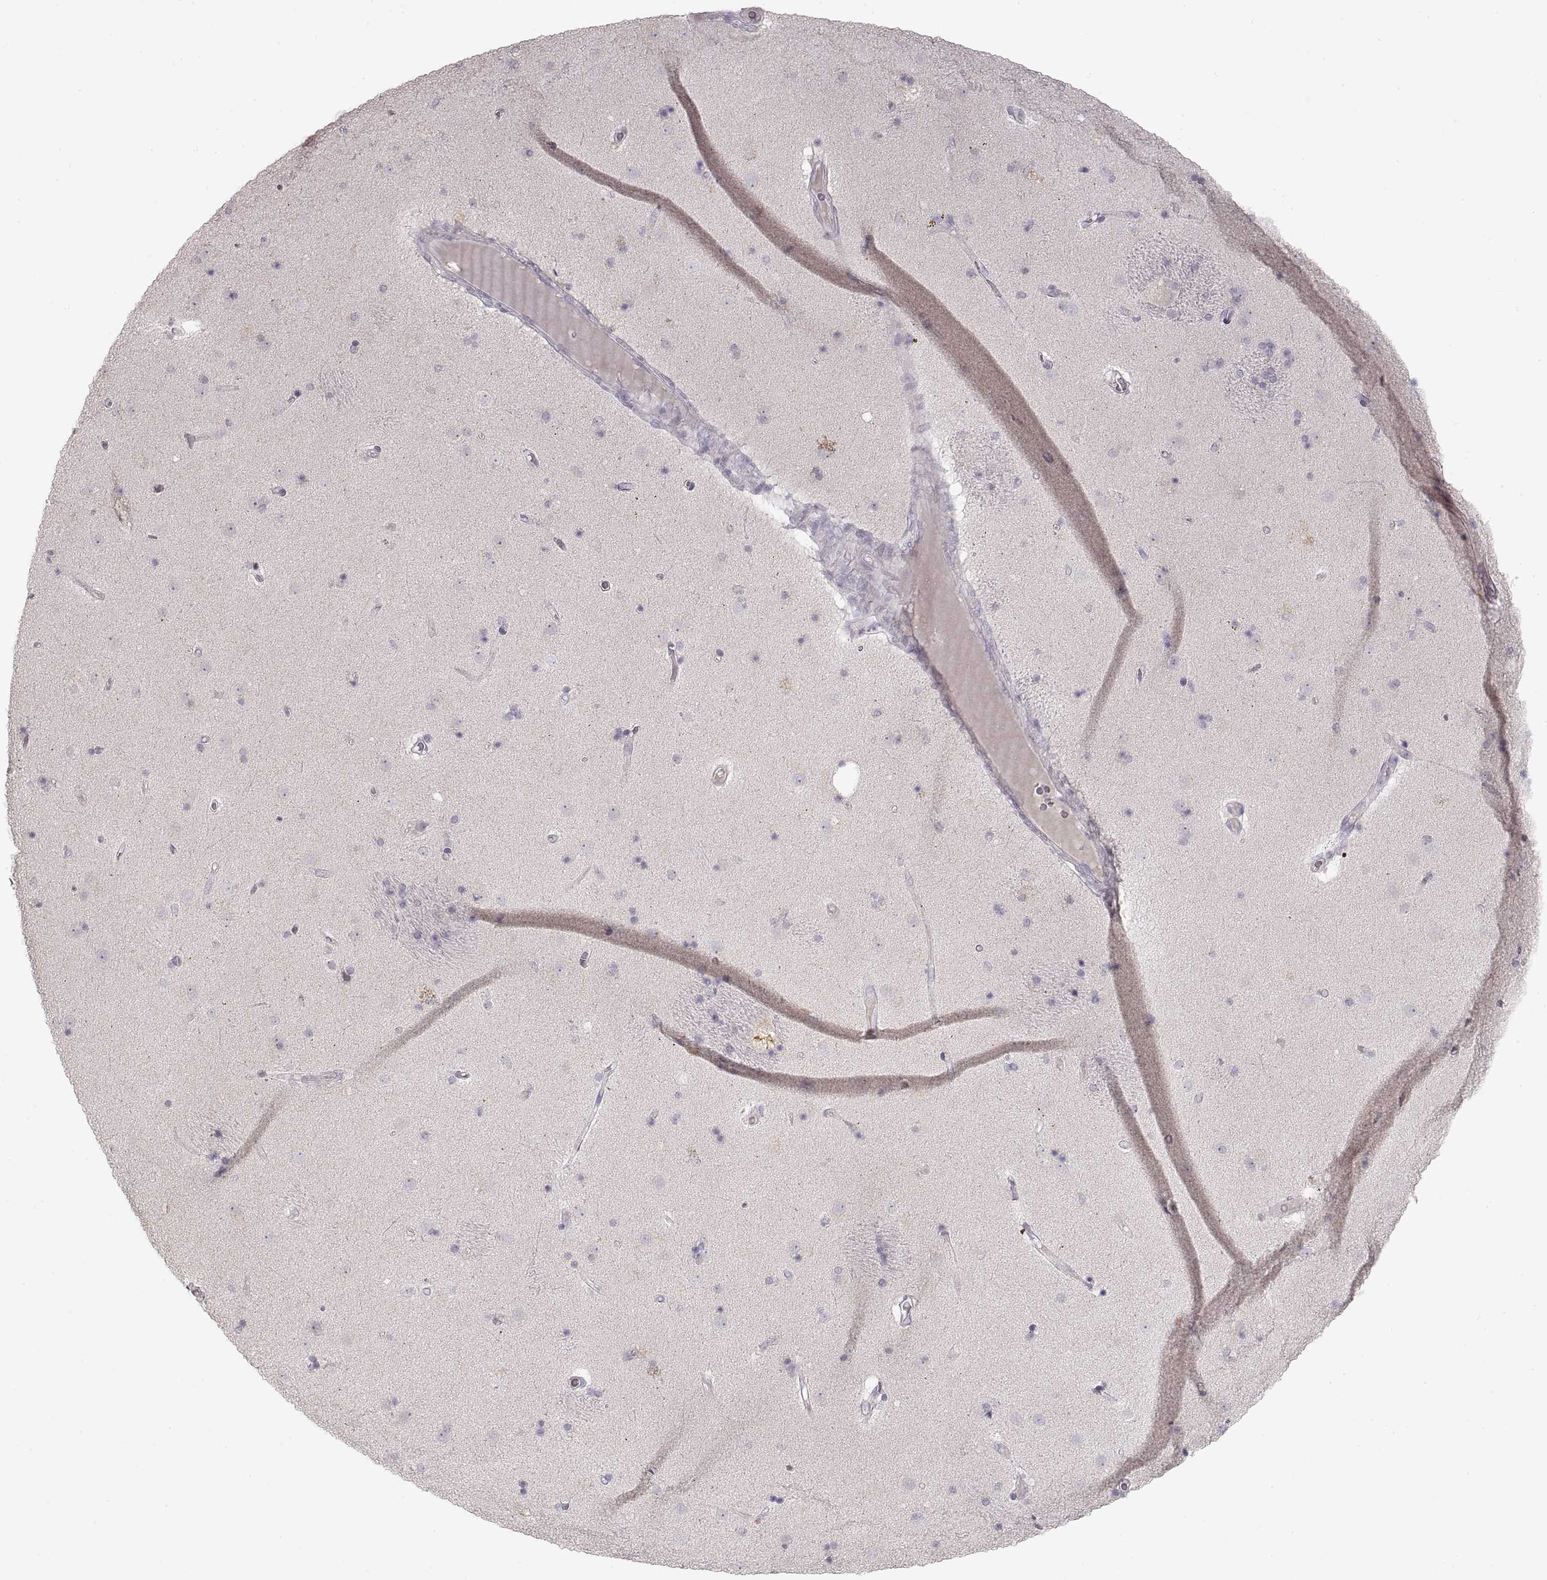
{"staining": {"intensity": "negative", "quantity": "none", "location": "none"}, "tissue": "caudate", "cell_type": "Glial cells", "image_type": "normal", "snomed": [{"axis": "morphology", "description": "Normal tissue, NOS"}, {"axis": "topography", "description": "Lateral ventricle wall"}], "caption": "The image shows no staining of glial cells in benign caudate. (Immunohistochemistry (ihc), brightfield microscopy, high magnification).", "gene": "PCSK2", "patient": {"sex": "male", "age": 54}}